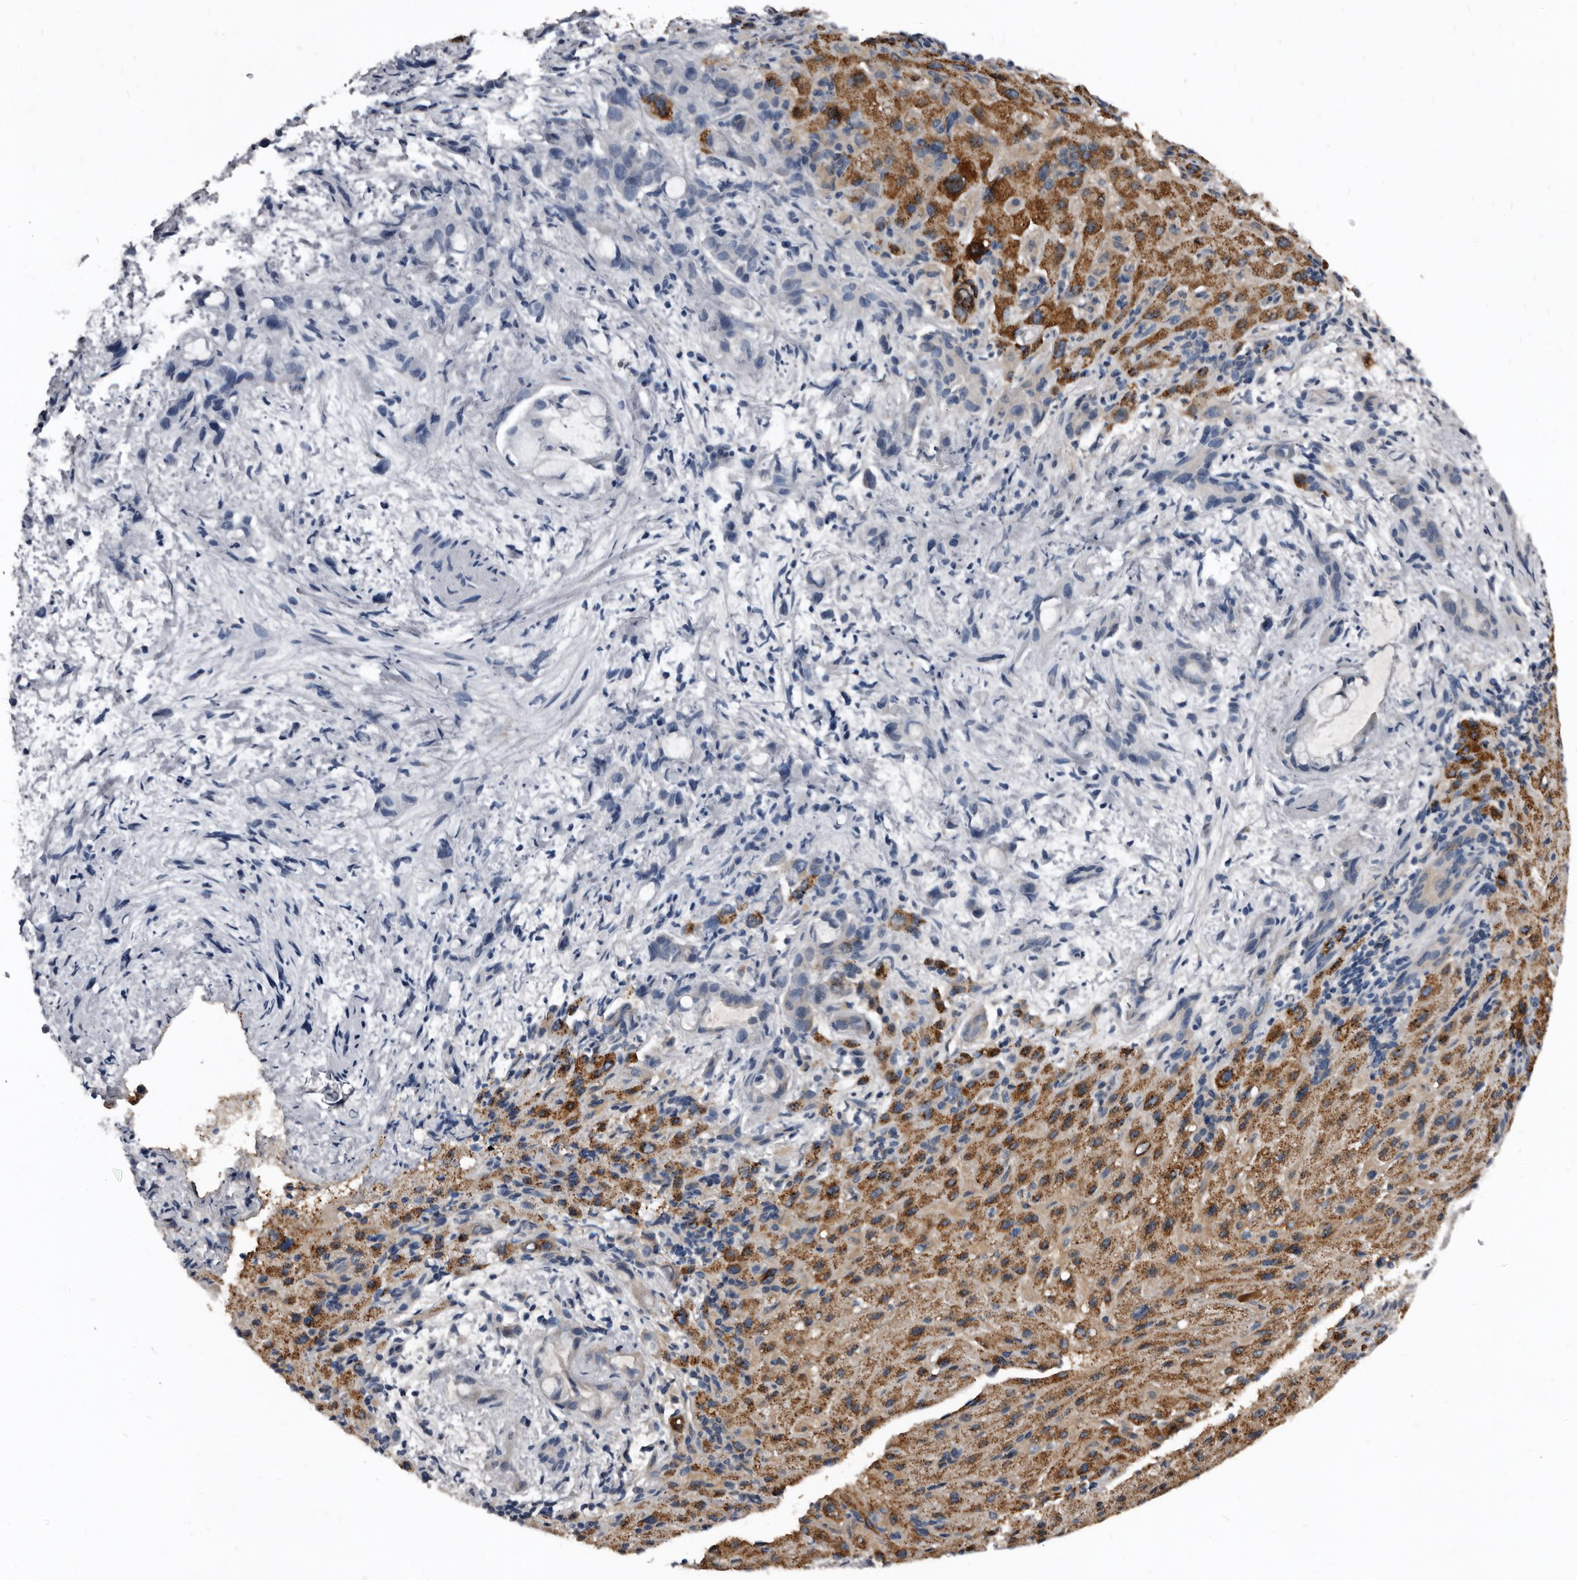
{"staining": {"intensity": "negative", "quantity": "none", "location": "none"}, "tissue": "liver cancer", "cell_type": "Tumor cells", "image_type": "cancer", "snomed": [{"axis": "morphology", "description": "Cholangiocarcinoma"}, {"axis": "topography", "description": "Liver"}], "caption": "Protein analysis of liver cholangiocarcinoma exhibits no significant staining in tumor cells. (Stains: DAB (3,3'-diaminobenzidine) immunohistochemistry (IHC) with hematoxylin counter stain, Microscopy: brightfield microscopy at high magnification).", "gene": "GREB1", "patient": {"sex": "female", "age": 72}}